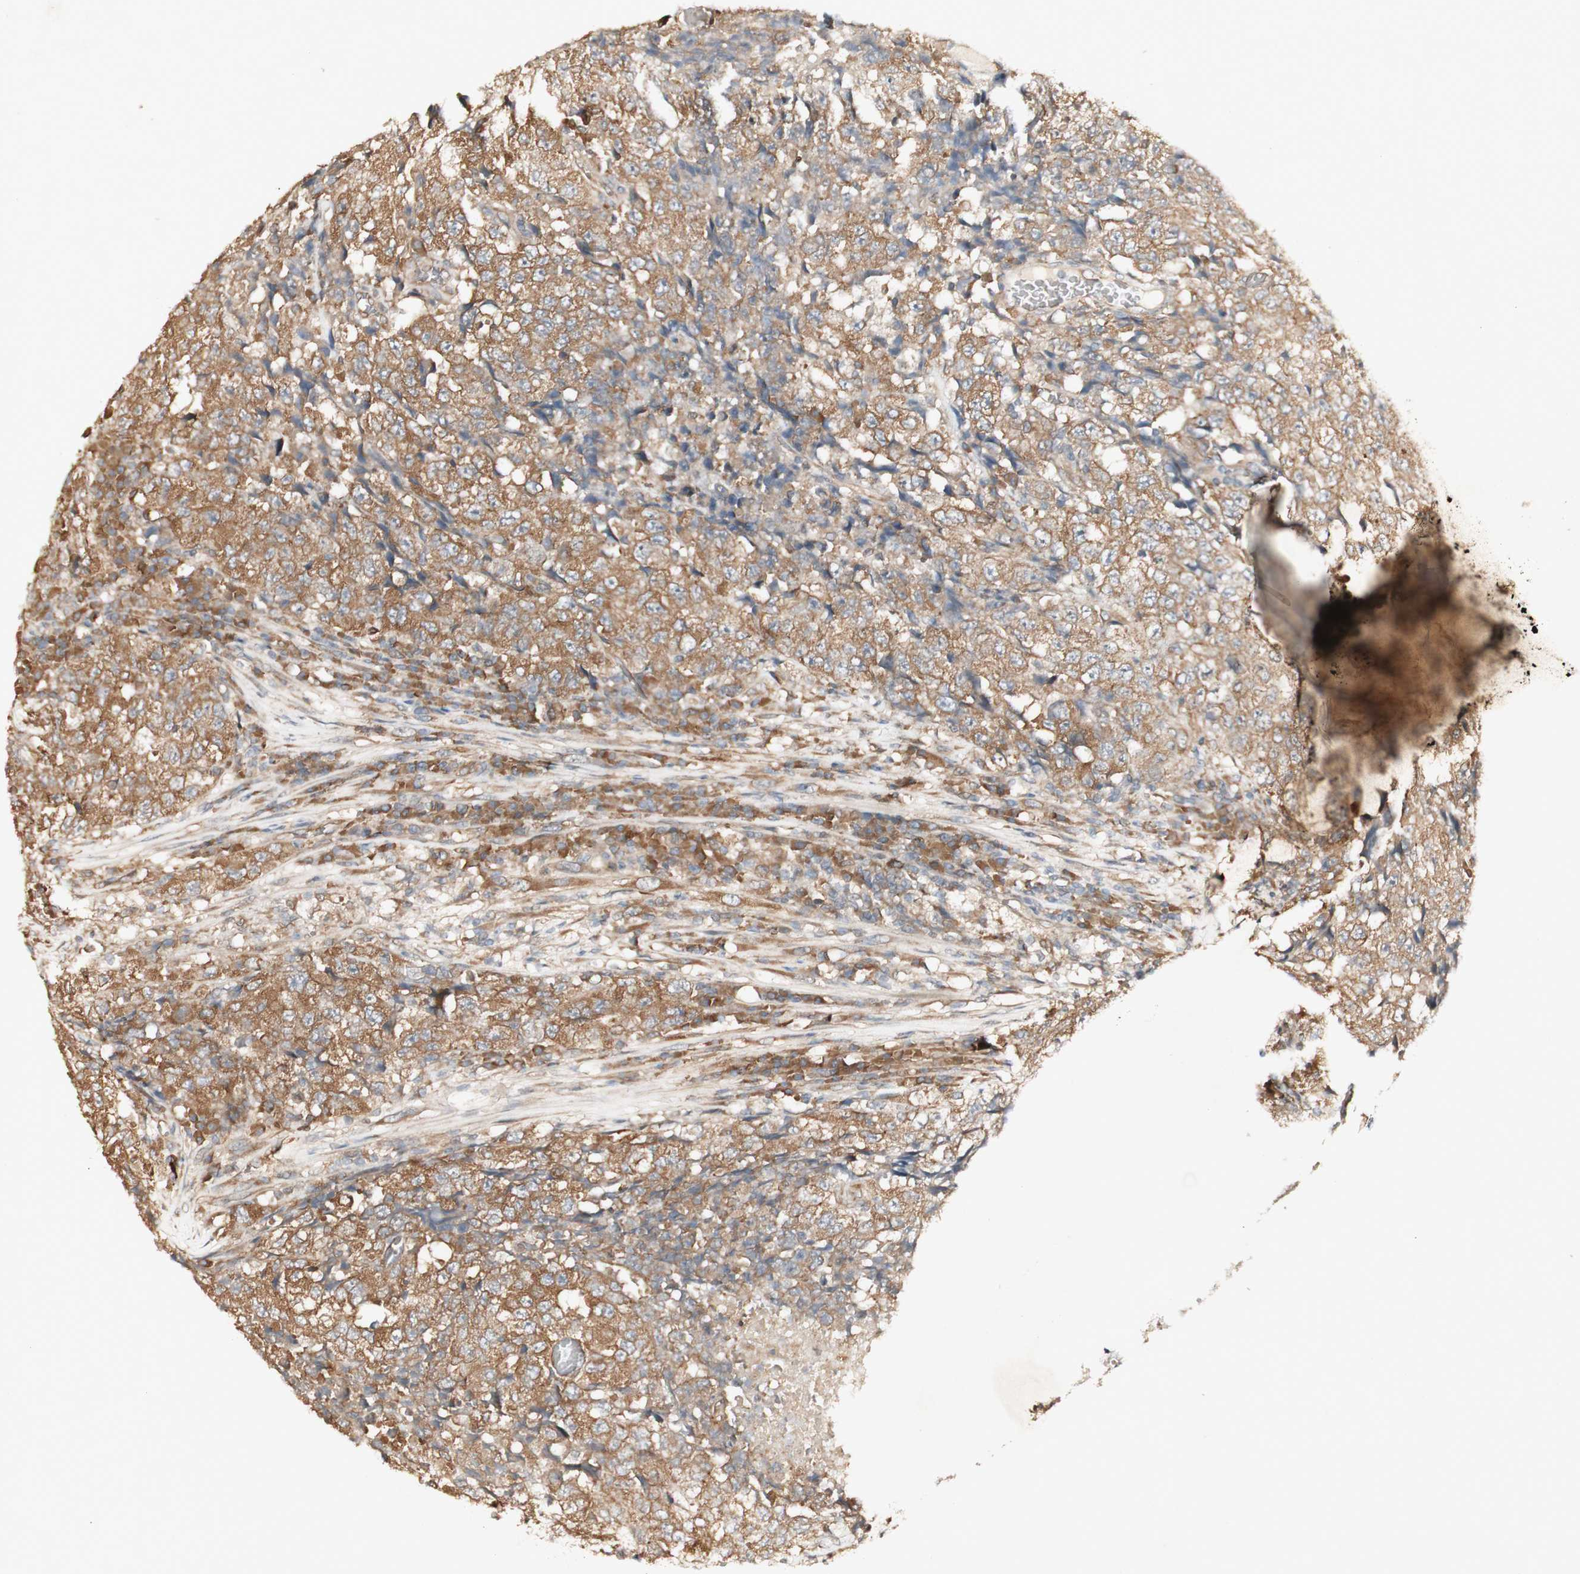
{"staining": {"intensity": "moderate", "quantity": ">75%", "location": "cytoplasmic/membranous"}, "tissue": "testis cancer", "cell_type": "Tumor cells", "image_type": "cancer", "snomed": [{"axis": "morphology", "description": "Necrosis, NOS"}, {"axis": "morphology", "description": "Carcinoma, Embryonal, NOS"}, {"axis": "topography", "description": "Testis"}], "caption": "Testis cancer (embryonal carcinoma) stained for a protein (brown) demonstrates moderate cytoplasmic/membranous positive staining in about >75% of tumor cells.", "gene": "PDGFB", "patient": {"sex": "male", "age": 19}}